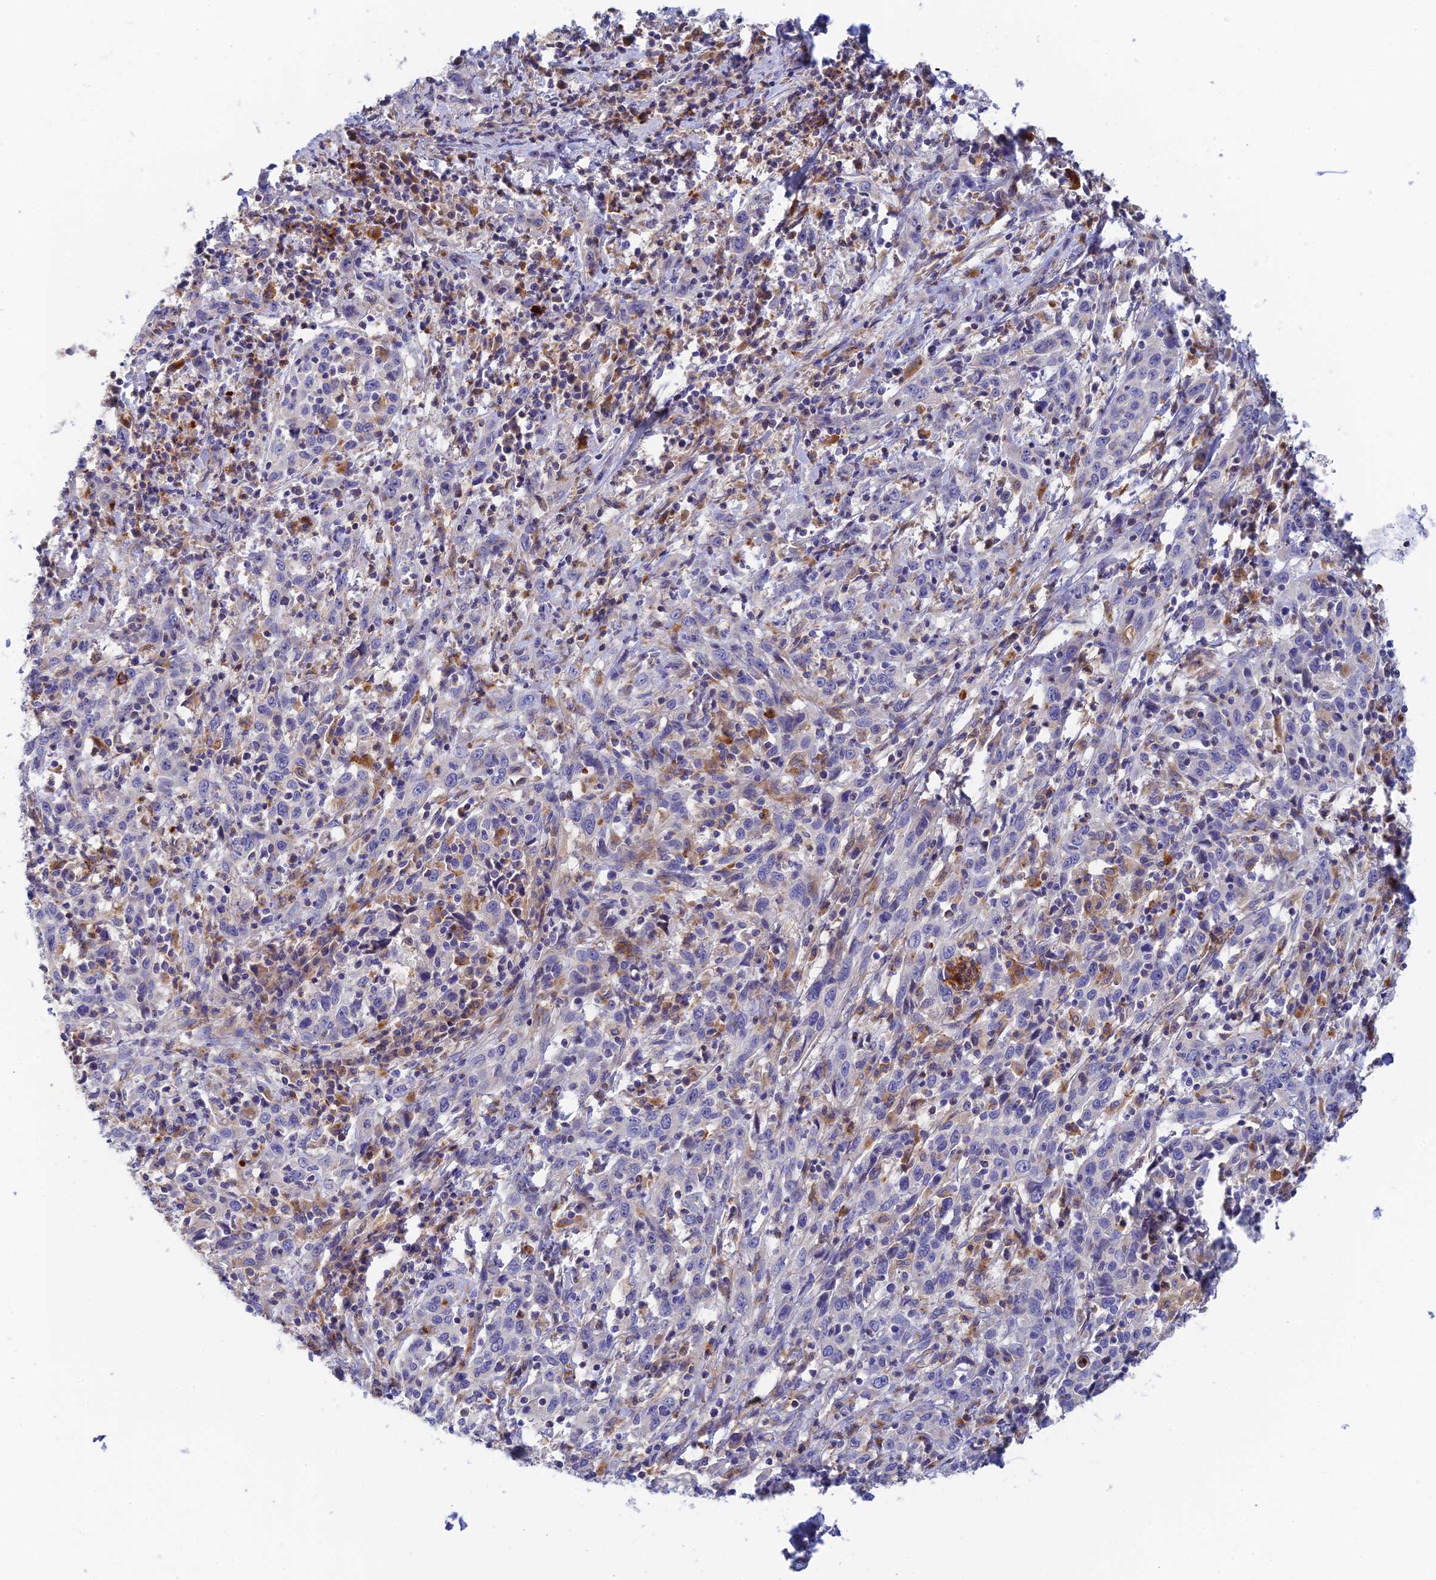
{"staining": {"intensity": "negative", "quantity": "none", "location": "none"}, "tissue": "cervical cancer", "cell_type": "Tumor cells", "image_type": "cancer", "snomed": [{"axis": "morphology", "description": "Squamous cell carcinoma, NOS"}, {"axis": "topography", "description": "Cervix"}], "caption": "Tumor cells show no significant protein staining in cervical squamous cell carcinoma.", "gene": "RPGRIP1L", "patient": {"sex": "female", "age": 46}}